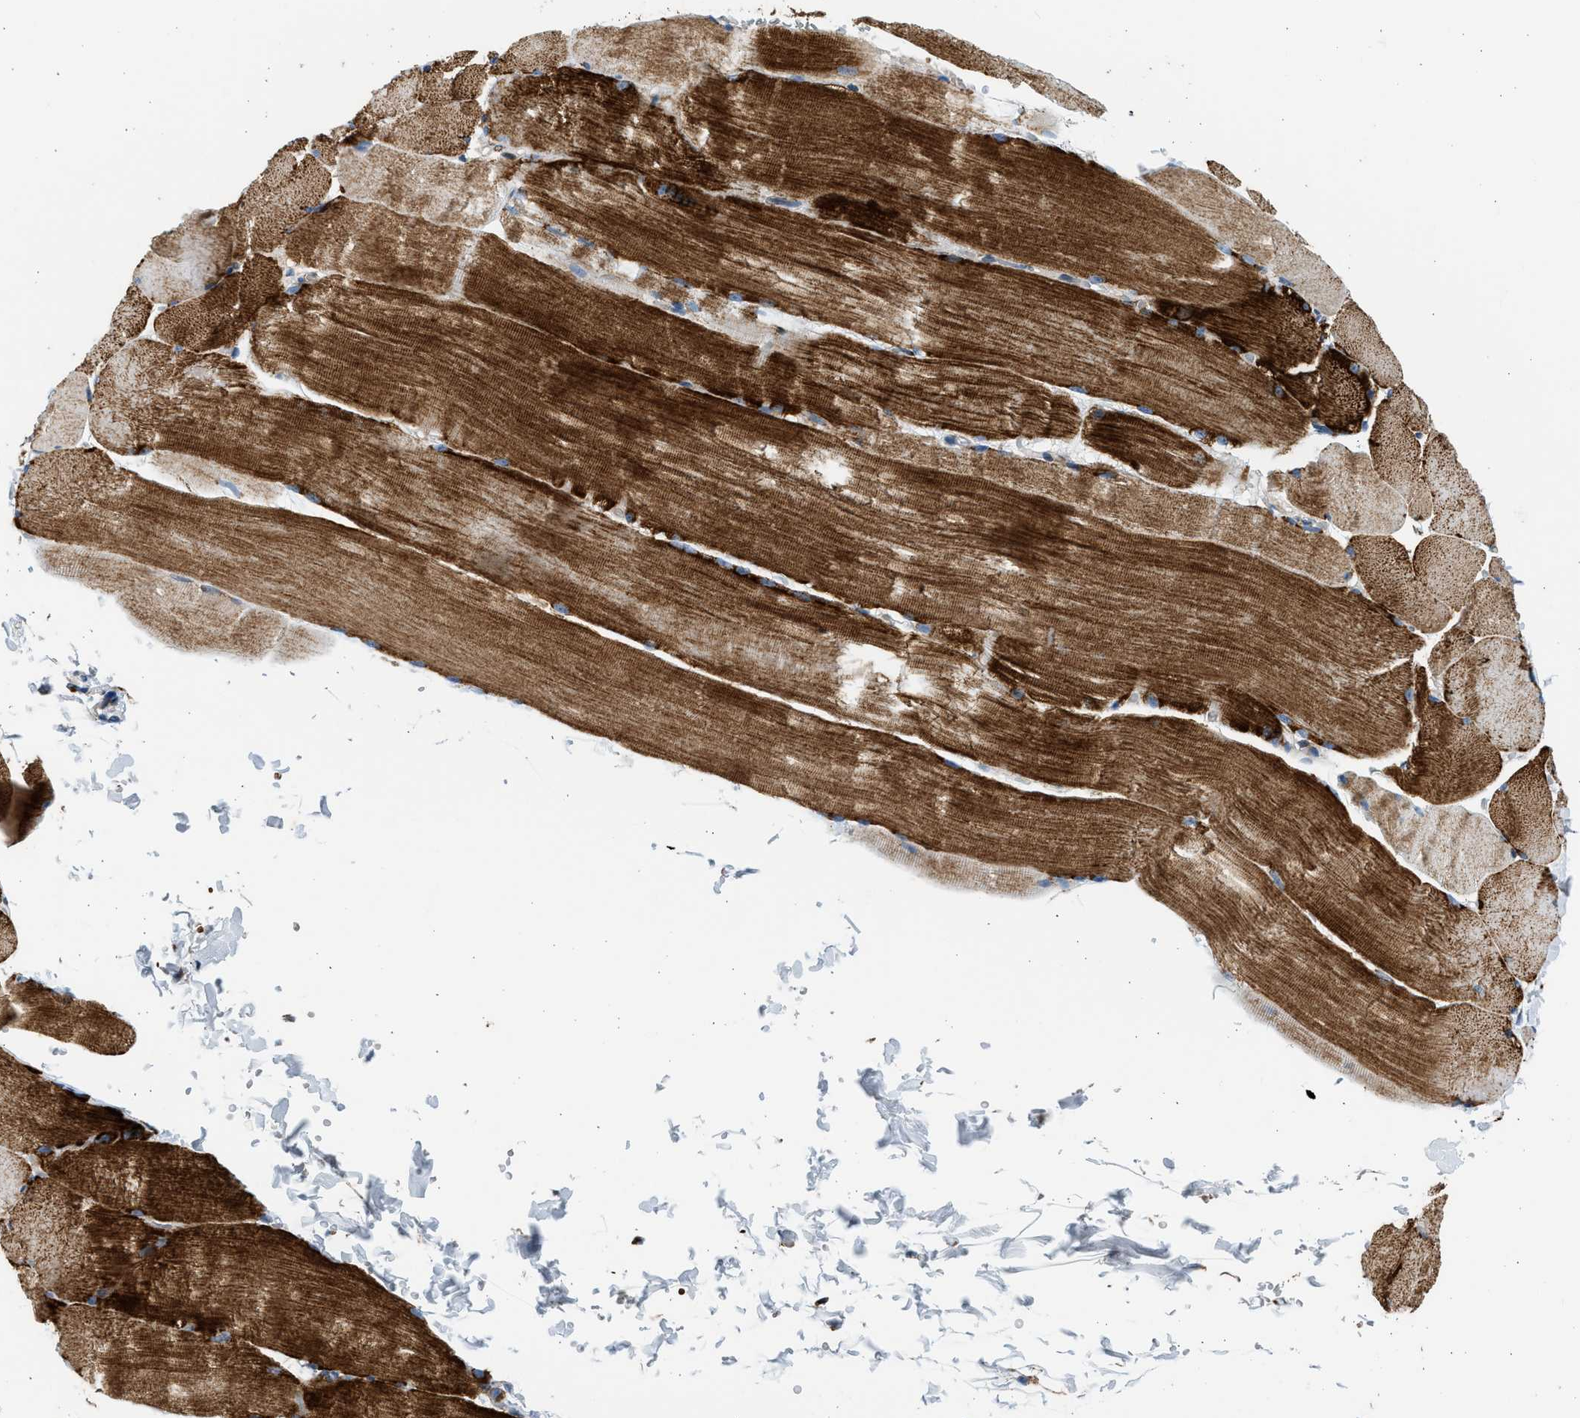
{"staining": {"intensity": "strong", "quantity": ">75%", "location": "cytoplasmic/membranous"}, "tissue": "skeletal muscle", "cell_type": "Myocytes", "image_type": "normal", "snomed": [{"axis": "morphology", "description": "Normal tissue, NOS"}, {"axis": "topography", "description": "Skin"}, {"axis": "topography", "description": "Skeletal muscle"}], "caption": "Skeletal muscle stained with DAB (3,3'-diaminobenzidine) immunohistochemistry reveals high levels of strong cytoplasmic/membranous expression in about >75% of myocytes. (brown staining indicates protein expression, while blue staining denotes nuclei).", "gene": "KCNMB3", "patient": {"sex": "male", "age": 83}}